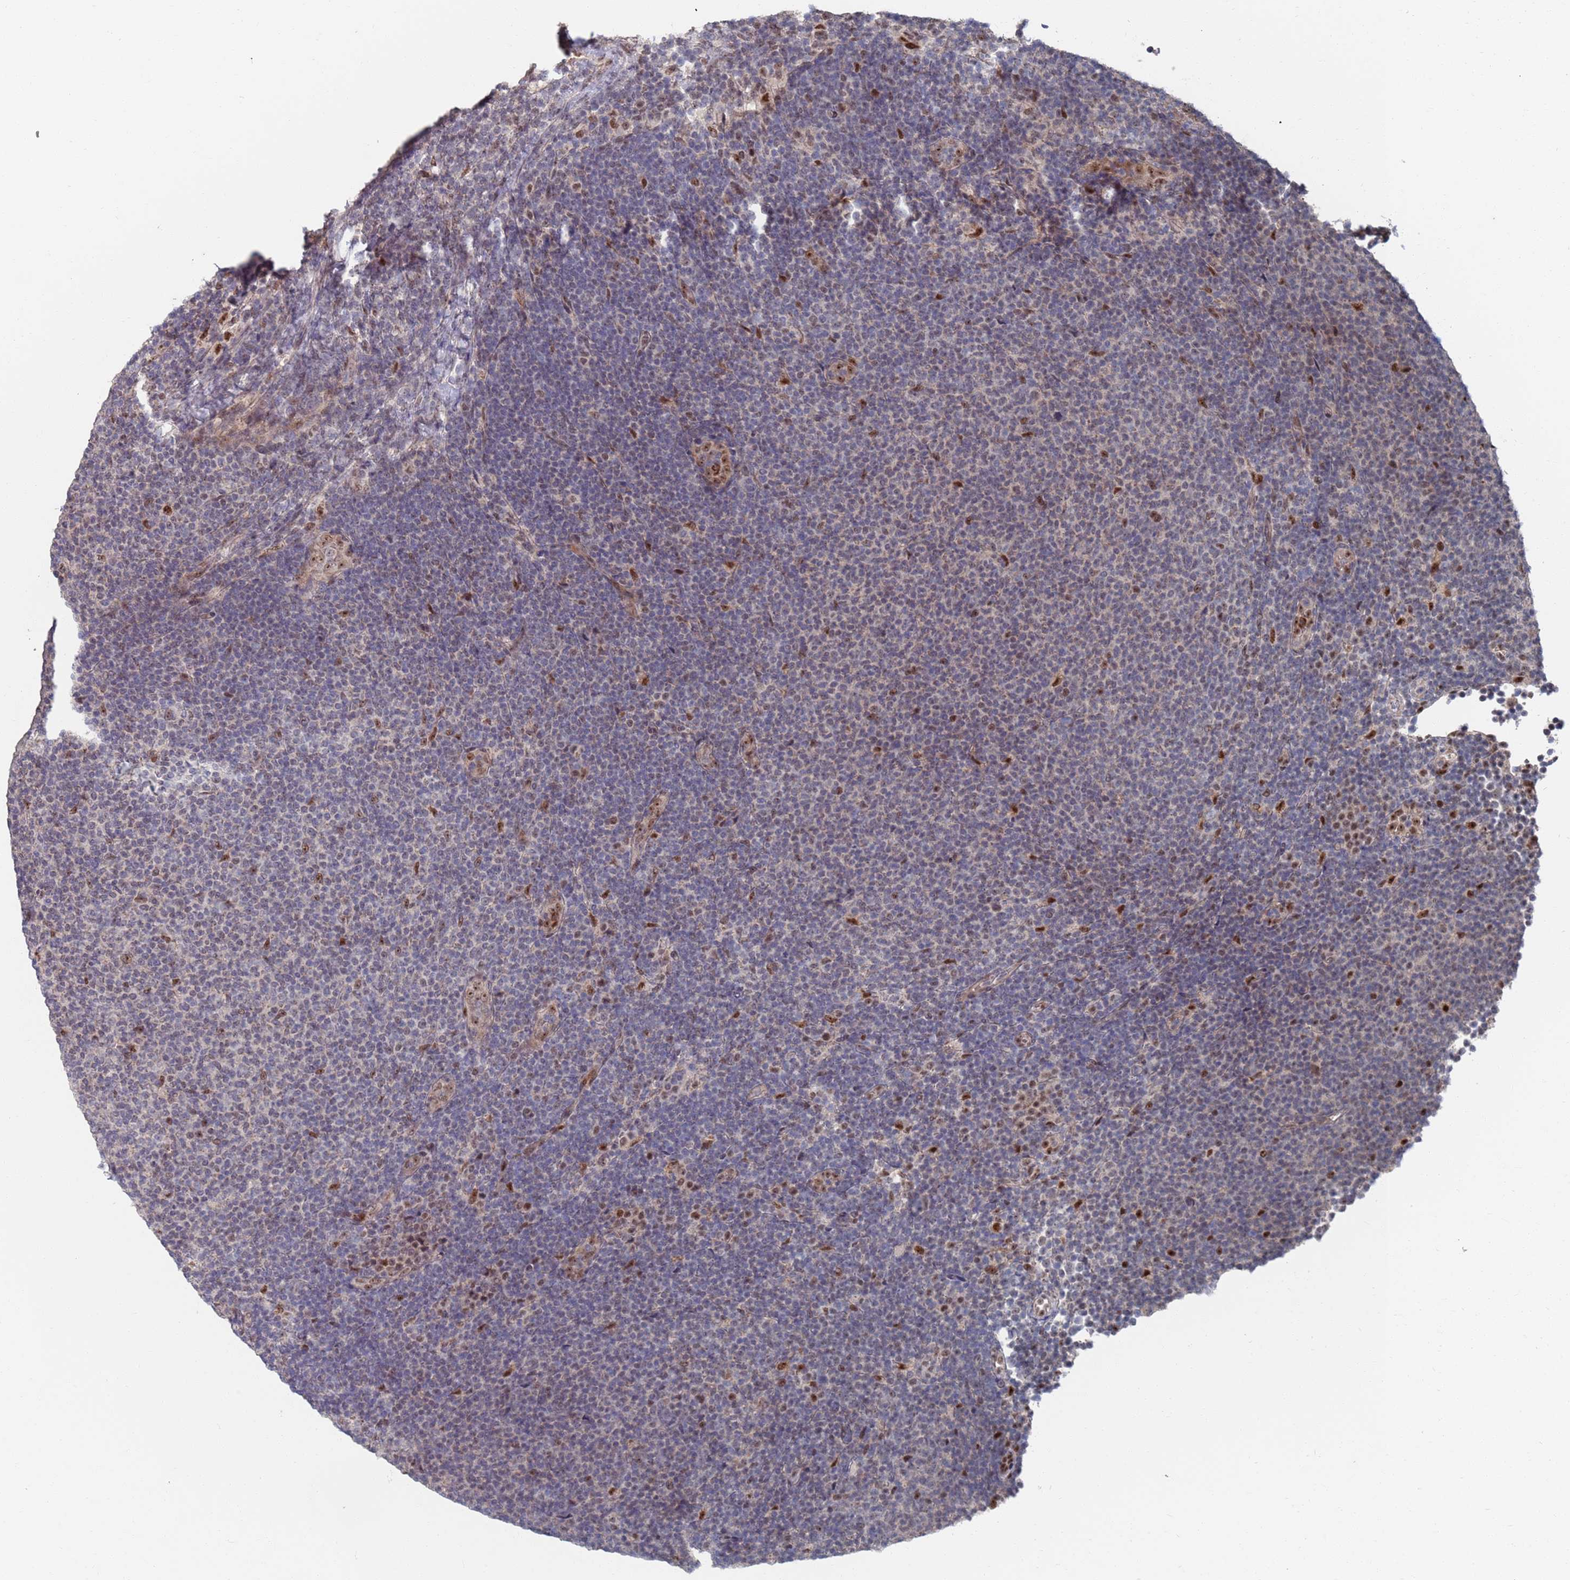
{"staining": {"intensity": "negative", "quantity": "none", "location": "none"}, "tissue": "lymphoma", "cell_type": "Tumor cells", "image_type": "cancer", "snomed": [{"axis": "morphology", "description": "Malignant lymphoma, non-Hodgkin's type, Low grade"}, {"axis": "topography", "description": "Lymph node"}], "caption": "IHC photomicrograph of neoplastic tissue: human low-grade malignant lymphoma, non-Hodgkin's type stained with DAB exhibits no significant protein expression in tumor cells.", "gene": "RPP25", "patient": {"sex": "male", "age": 66}}